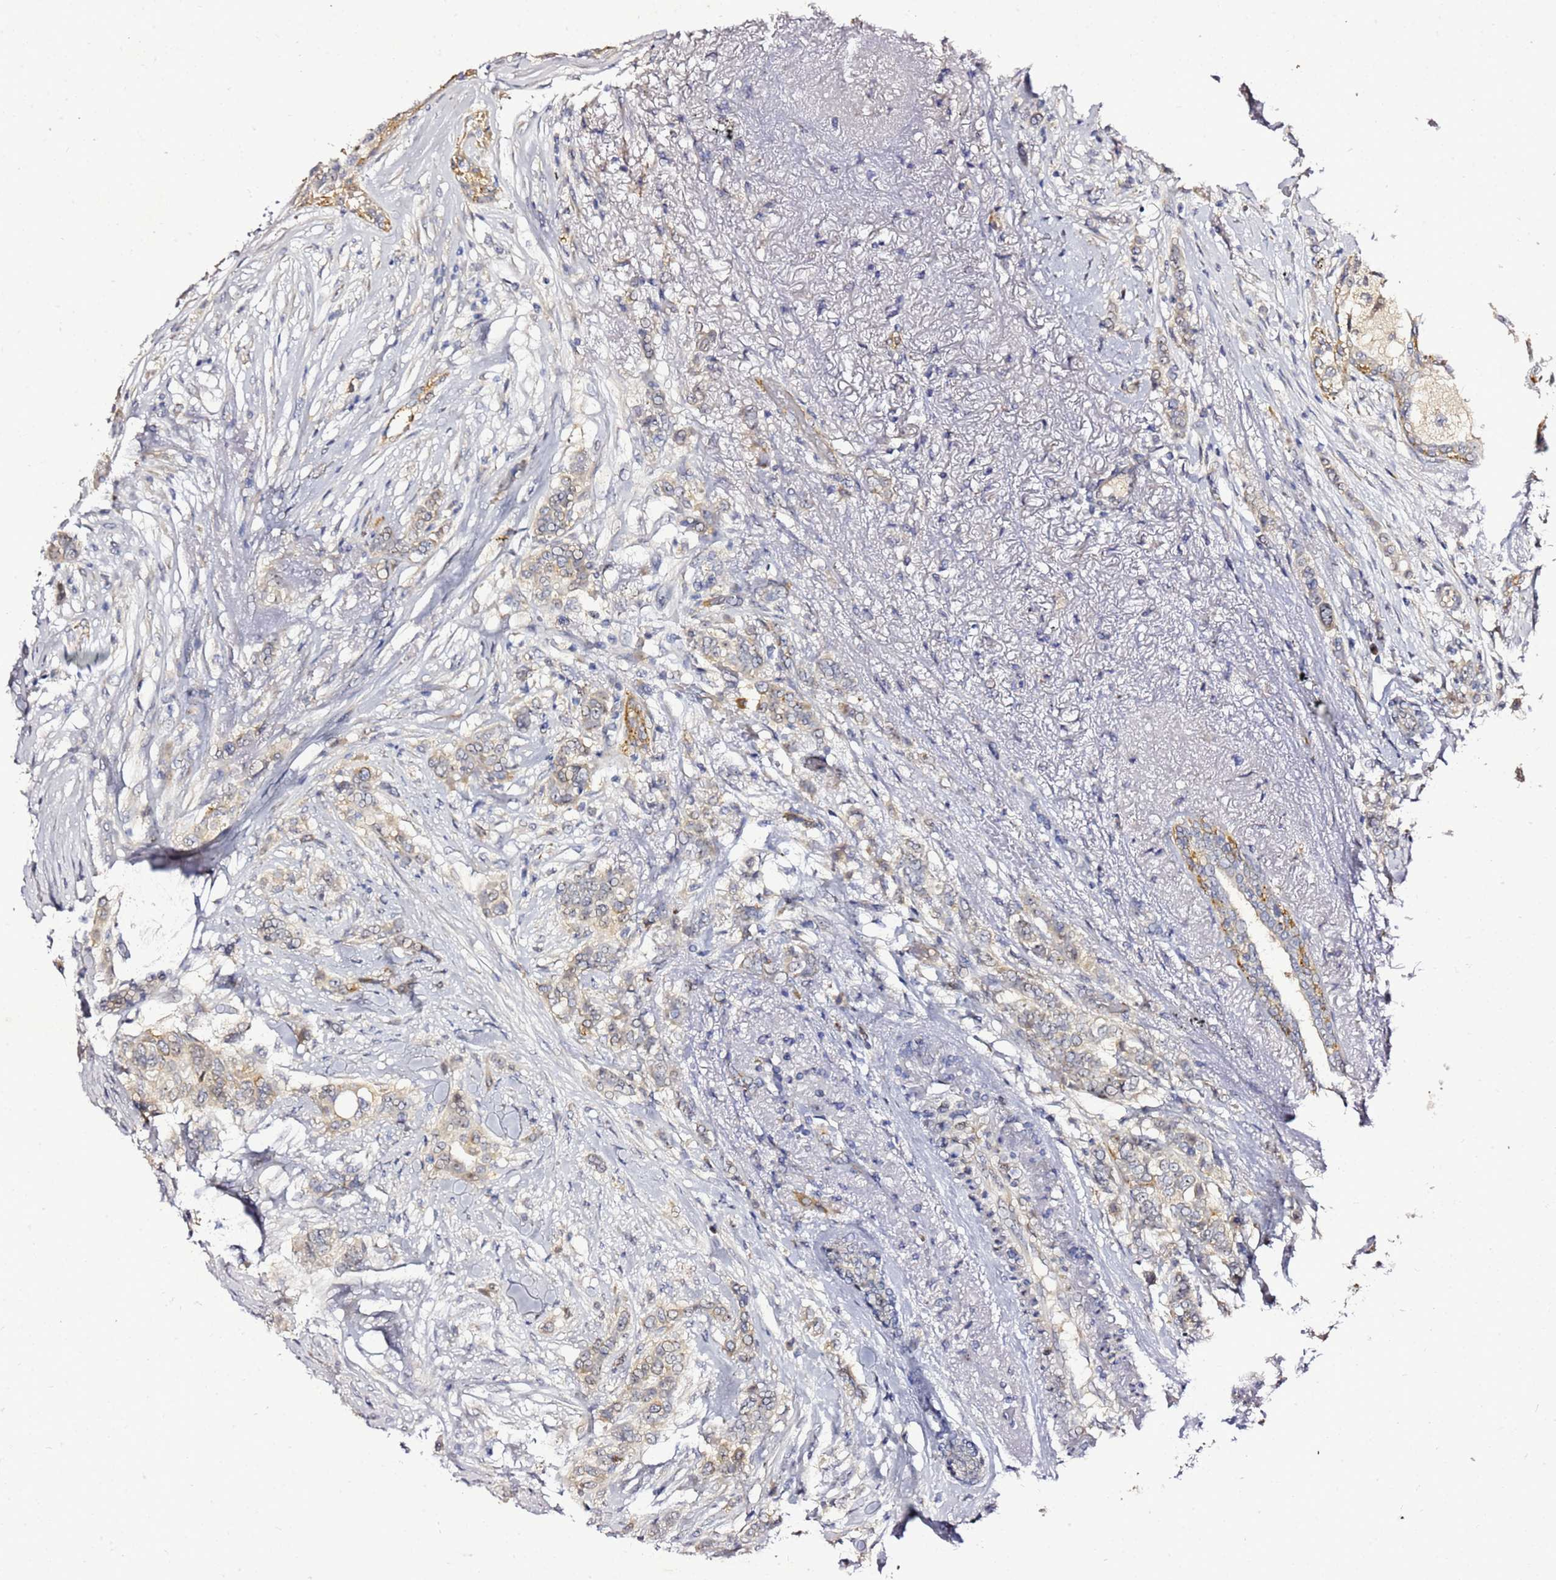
{"staining": {"intensity": "weak", "quantity": "<25%", "location": "cytoplasmic/membranous"}, "tissue": "breast cancer", "cell_type": "Tumor cells", "image_type": "cancer", "snomed": [{"axis": "morphology", "description": "Lobular carcinoma"}, {"axis": "topography", "description": "Breast"}], "caption": "This is an immunohistochemistry image of breast lobular carcinoma. There is no positivity in tumor cells.", "gene": "NOL8", "patient": {"sex": "female", "age": 51}}